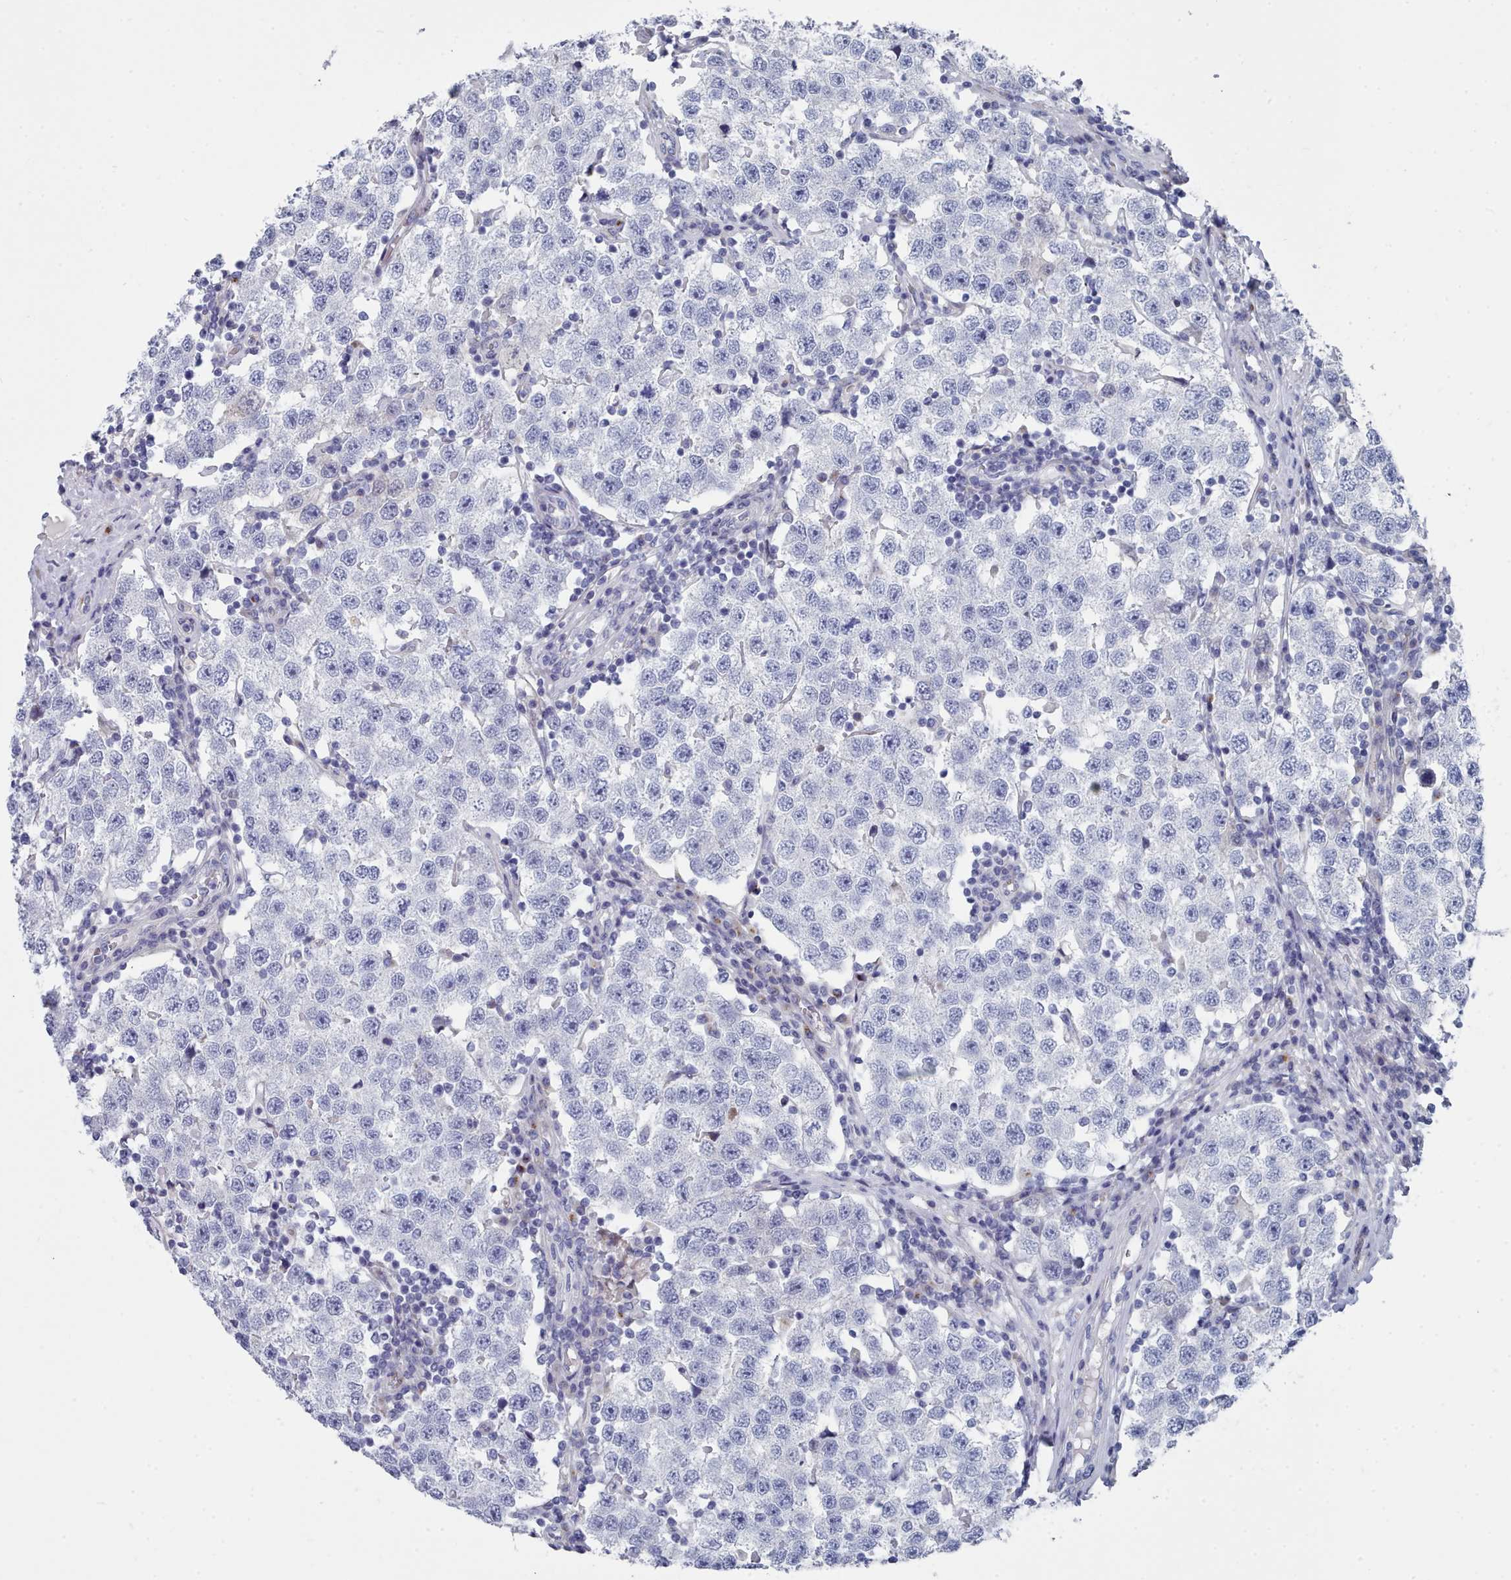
{"staining": {"intensity": "negative", "quantity": "none", "location": "none"}, "tissue": "testis cancer", "cell_type": "Tumor cells", "image_type": "cancer", "snomed": [{"axis": "morphology", "description": "Seminoma, NOS"}, {"axis": "topography", "description": "Testis"}], "caption": "IHC image of testis seminoma stained for a protein (brown), which reveals no expression in tumor cells.", "gene": "PDE4C", "patient": {"sex": "male", "age": 34}}